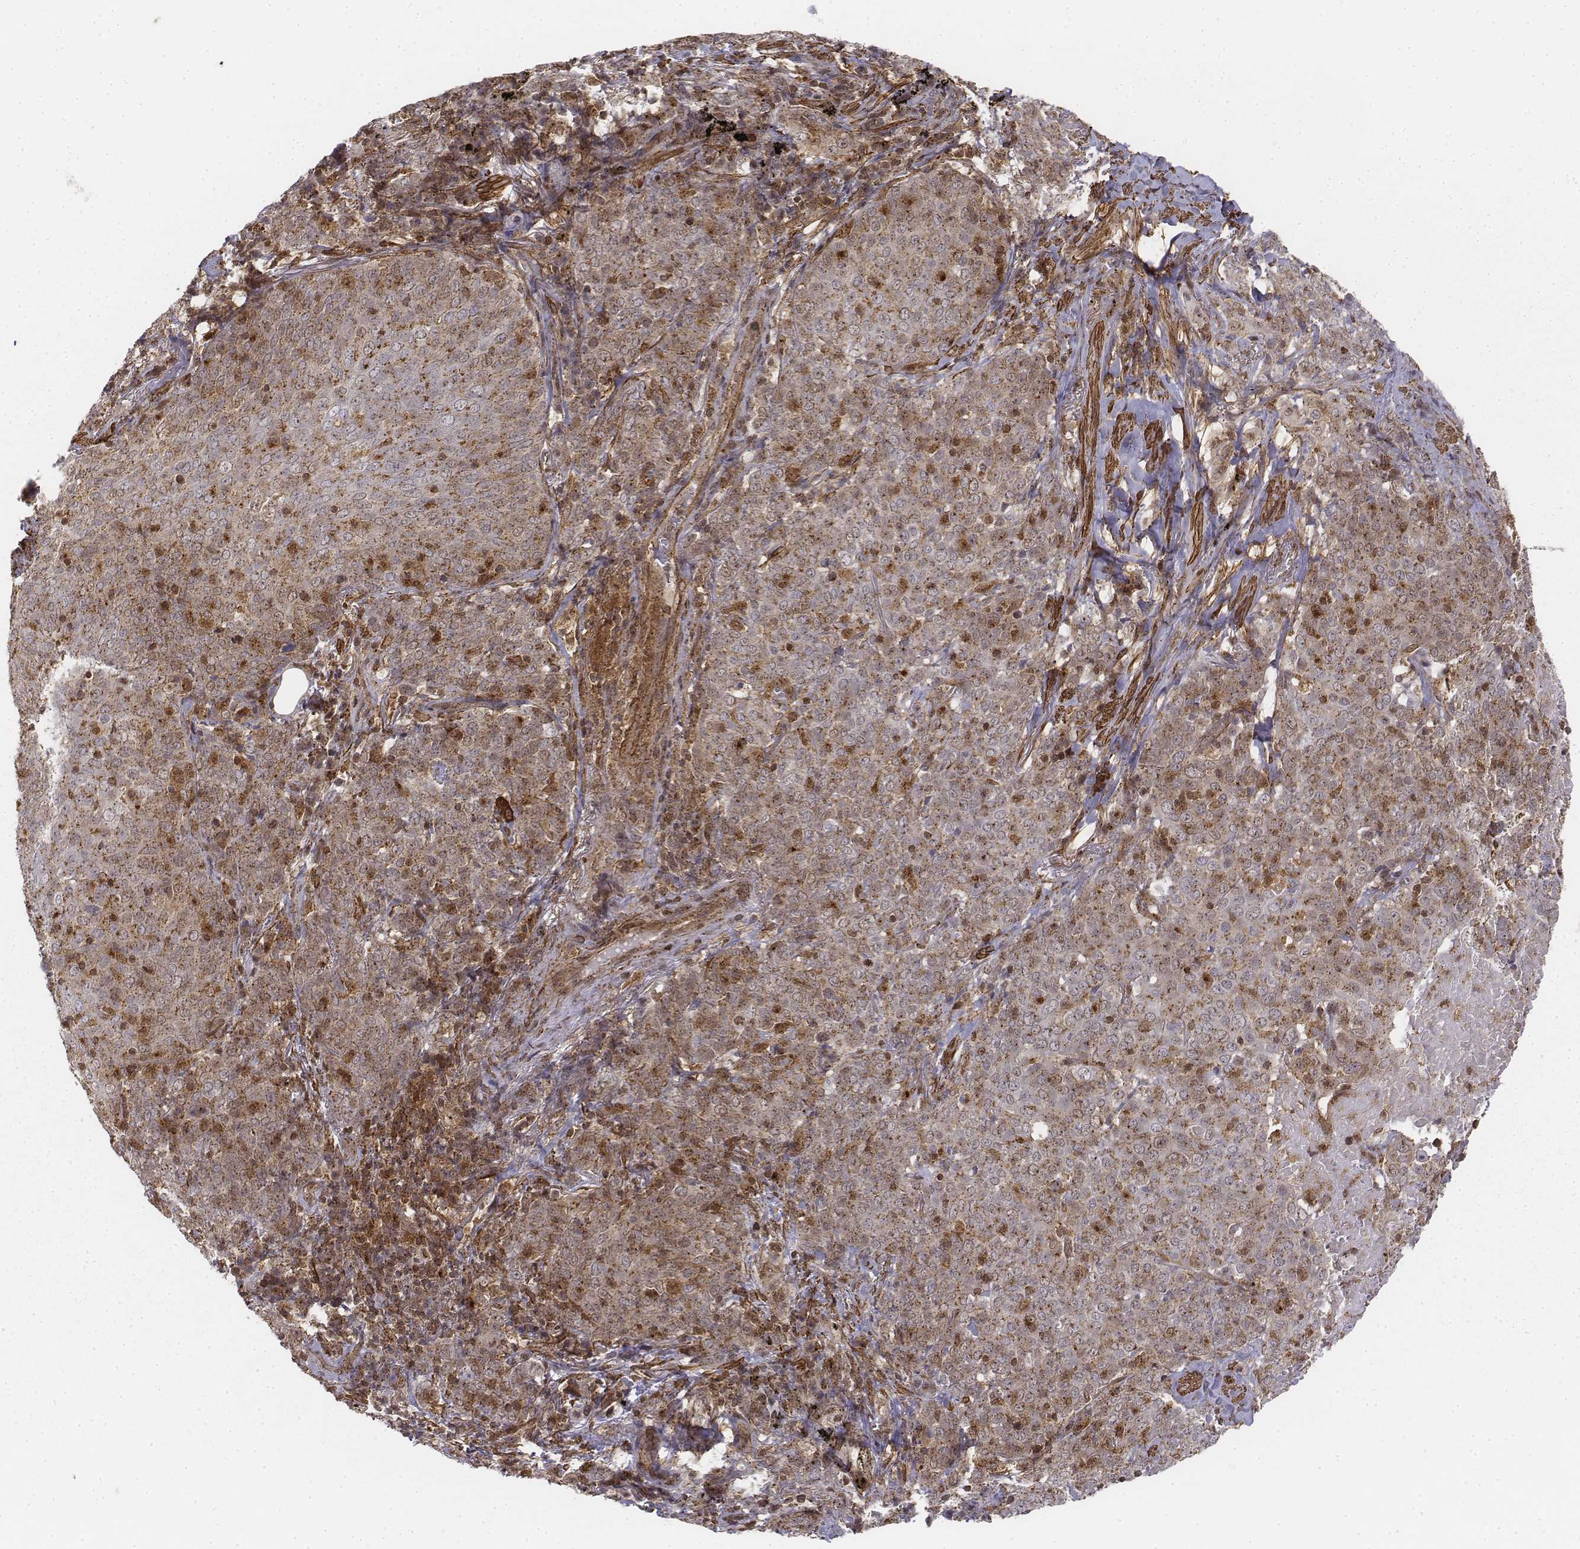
{"staining": {"intensity": "moderate", "quantity": "25%-75%", "location": "cytoplasmic/membranous,nuclear"}, "tissue": "lung cancer", "cell_type": "Tumor cells", "image_type": "cancer", "snomed": [{"axis": "morphology", "description": "Squamous cell carcinoma, NOS"}, {"axis": "topography", "description": "Lung"}], "caption": "Lung cancer stained with immunohistochemistry (IHC) reveals moderate cytoplasmic/membranous and nuclear staining in approximately 25%-75% of tumor cells.", "gene": "ZFYVE19", "patient": {"sex": "male", "age": 82}}